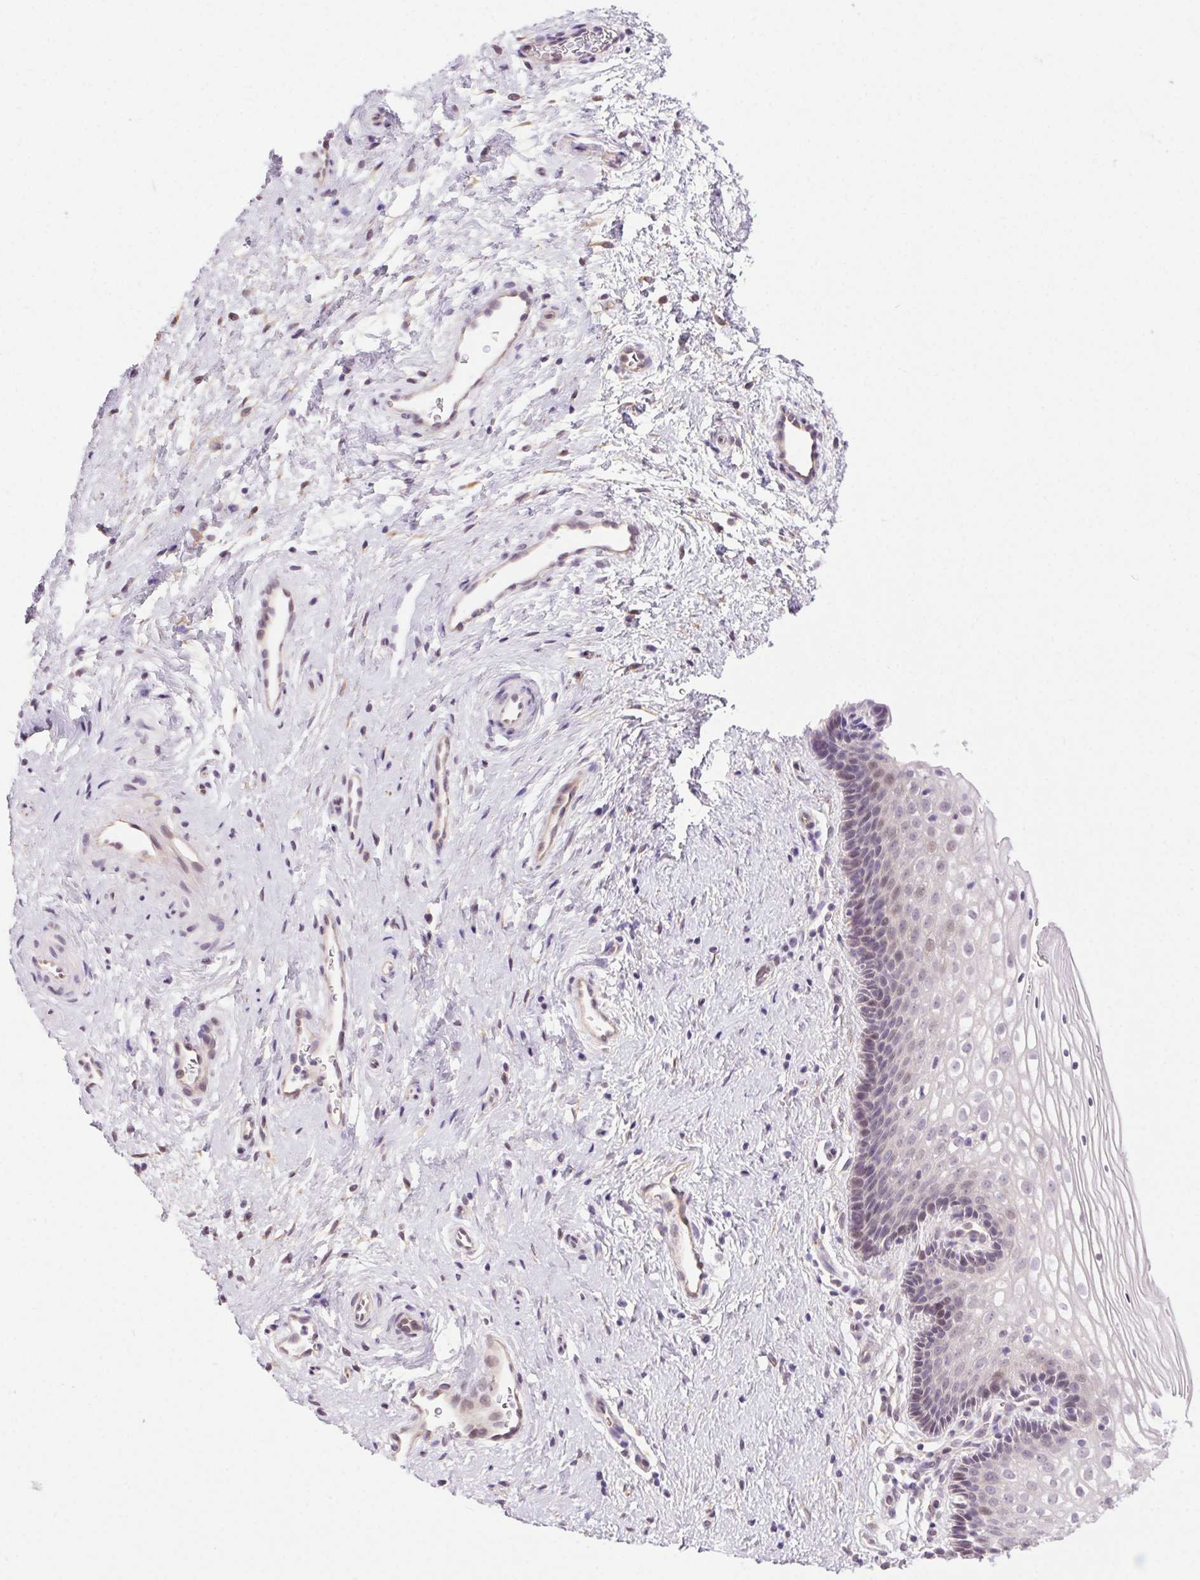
{"staining": {"intensity": "weak", "quantity": "25%-75%", "location": "nuclear"}, "tissue": "cervix", "cell_type": "Glandular cells", "image_type": "normal", "snomed": [{"axis": "morphology", "description": "Normal tissue, NOS"}, {"axis": "topography", "description": "Cervix"}], "caption": "Brown immunohistochemical staining in unremarkable cervix displays weak nuclear staining in about 25%-75% of glandular cells. (Brightfield microscopy of DAB IHC at high magnification).", "gene": "SYT11", "patient": {"sex": "female", "age": 34}}